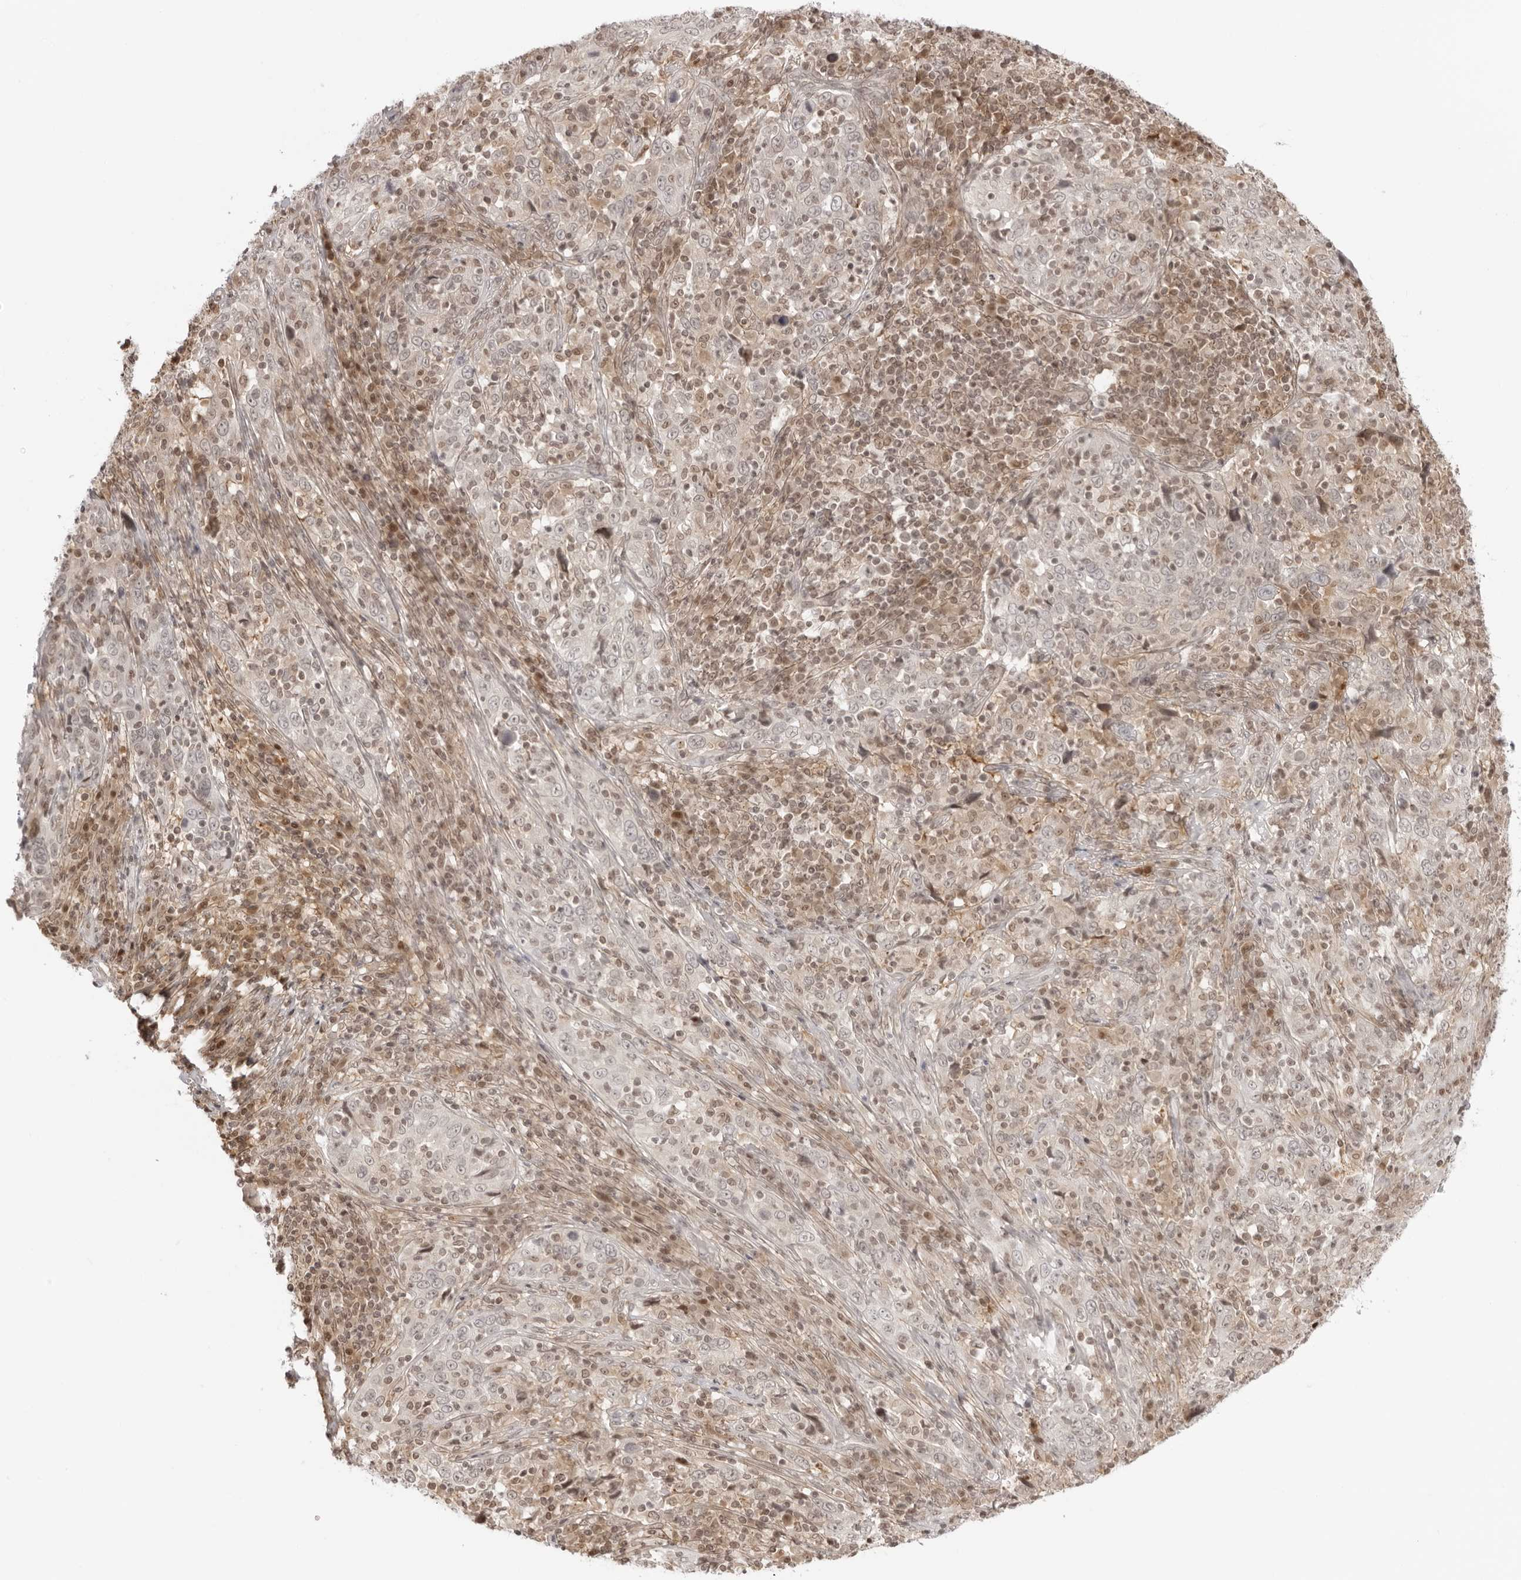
{"staining": {"intensity": "negative", "quantity": "none", "location": "none"}, "tissue": "cervical cancer", "cell_type": "Tumor cells", "image_type": "cancer", "snomed": [{"axis": "morphology", "description": "Squamous cell carcinoma, NOS"}, {"axis": "topography", "description": "Cervix"}], "caption": "Immunohistochemical staining of cervical squamous cell carcinoma exhibits no significant staining in tumor cells.", "gene": "RNF146", "patient": {"sex": "female", "age": 46}}